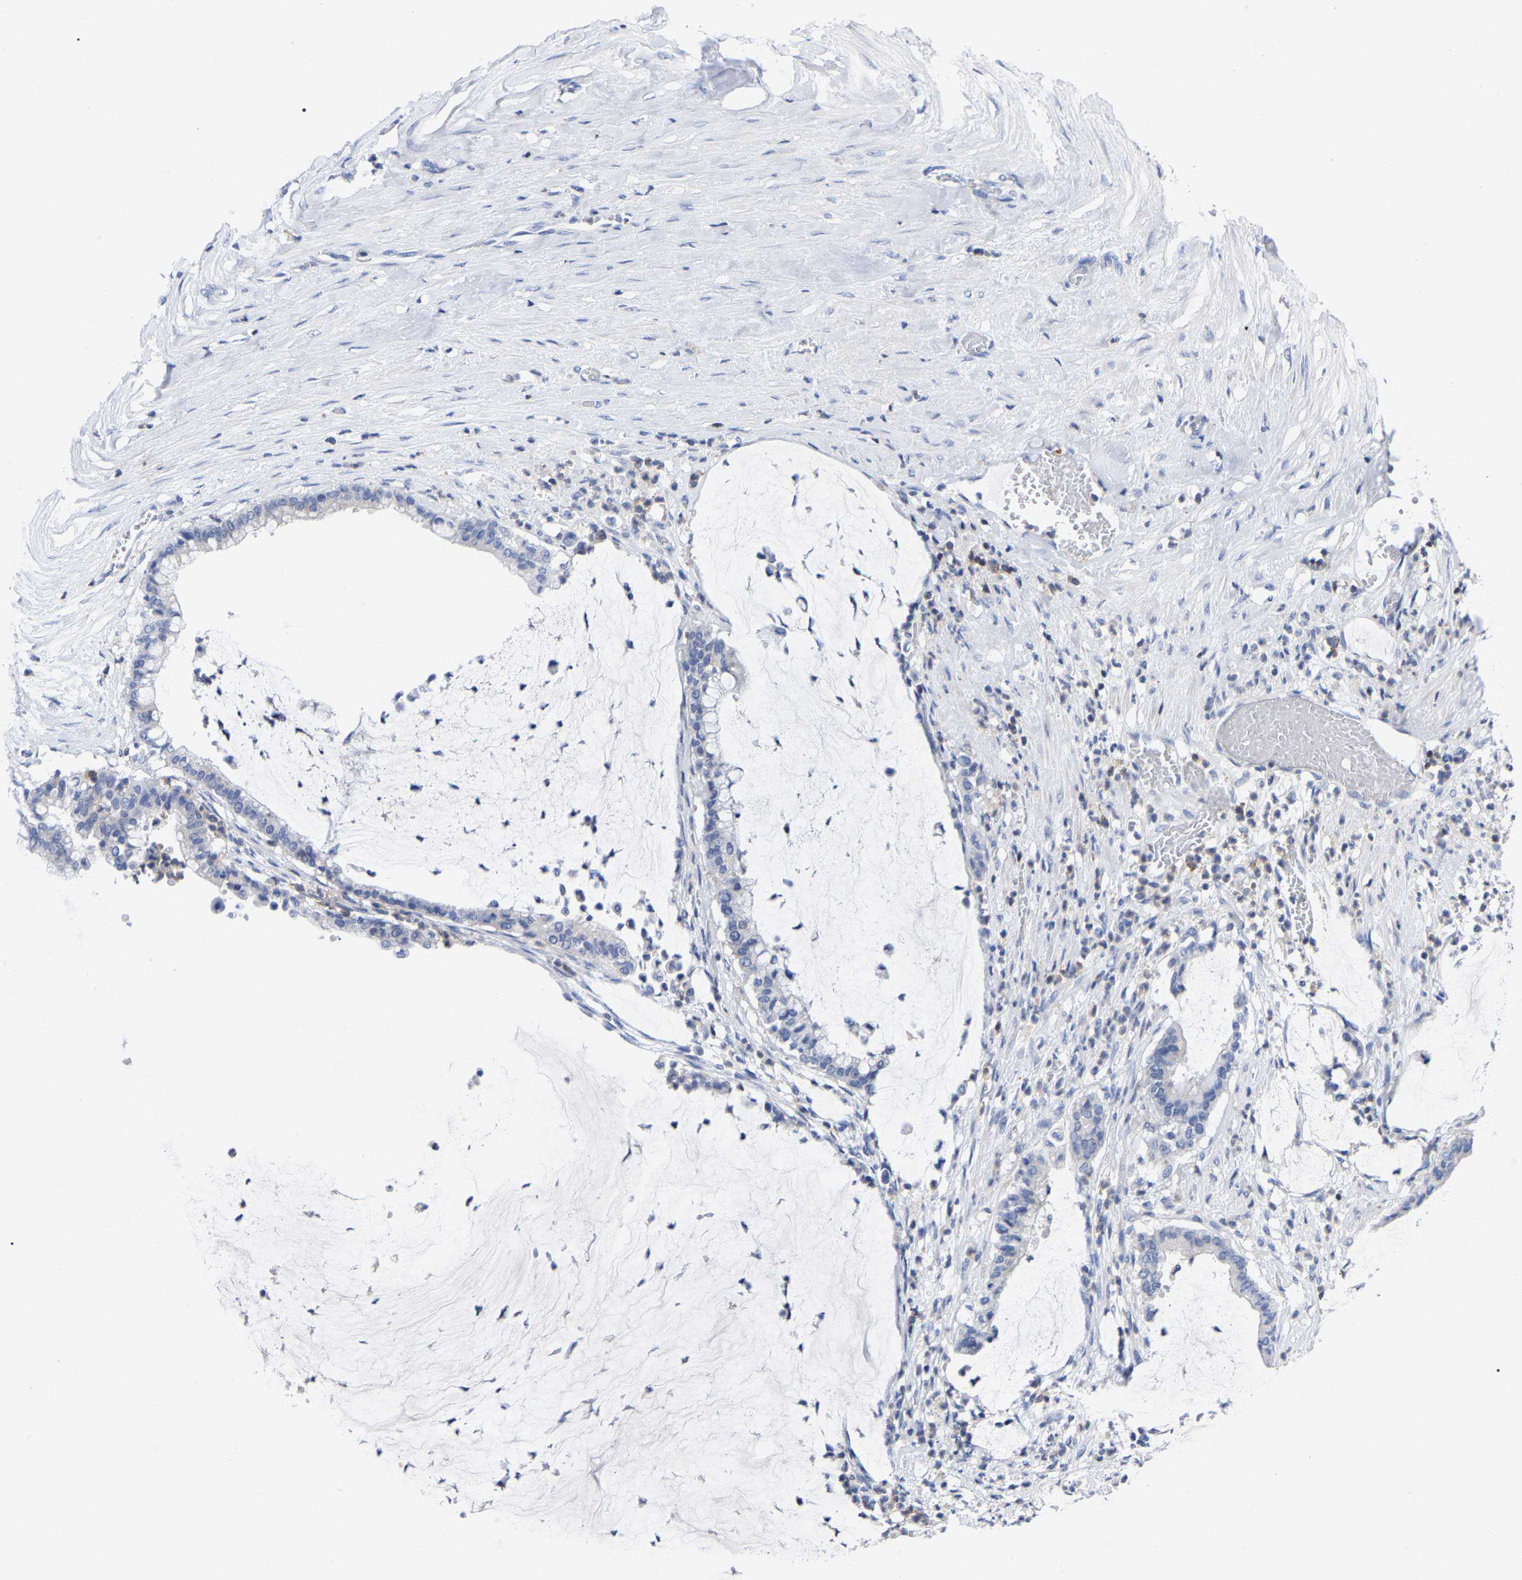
{"staining": {"intensity": "negative", "quantity": "none", "location": "none"}, "tissue": "pancreatic cancer", "cell_type": "Tumor cells", "image_type": "cancer", "snomed": [{"axis": "morphology", "description": "Adenocarcinoma, NOS"}, {"axis": "topography", "description": "Pancreas"}], "caption": "Tumor cells are negative for protein expression in human pancreatic cancer (adenocarcinoma). Brightfield microscopy of immunohistochemistry stained with DAB (brown) and hematoxylin (blue), captured at high magnification.", "gene": "PTPN7", "patient": {"sex": "male", "age": 41}}